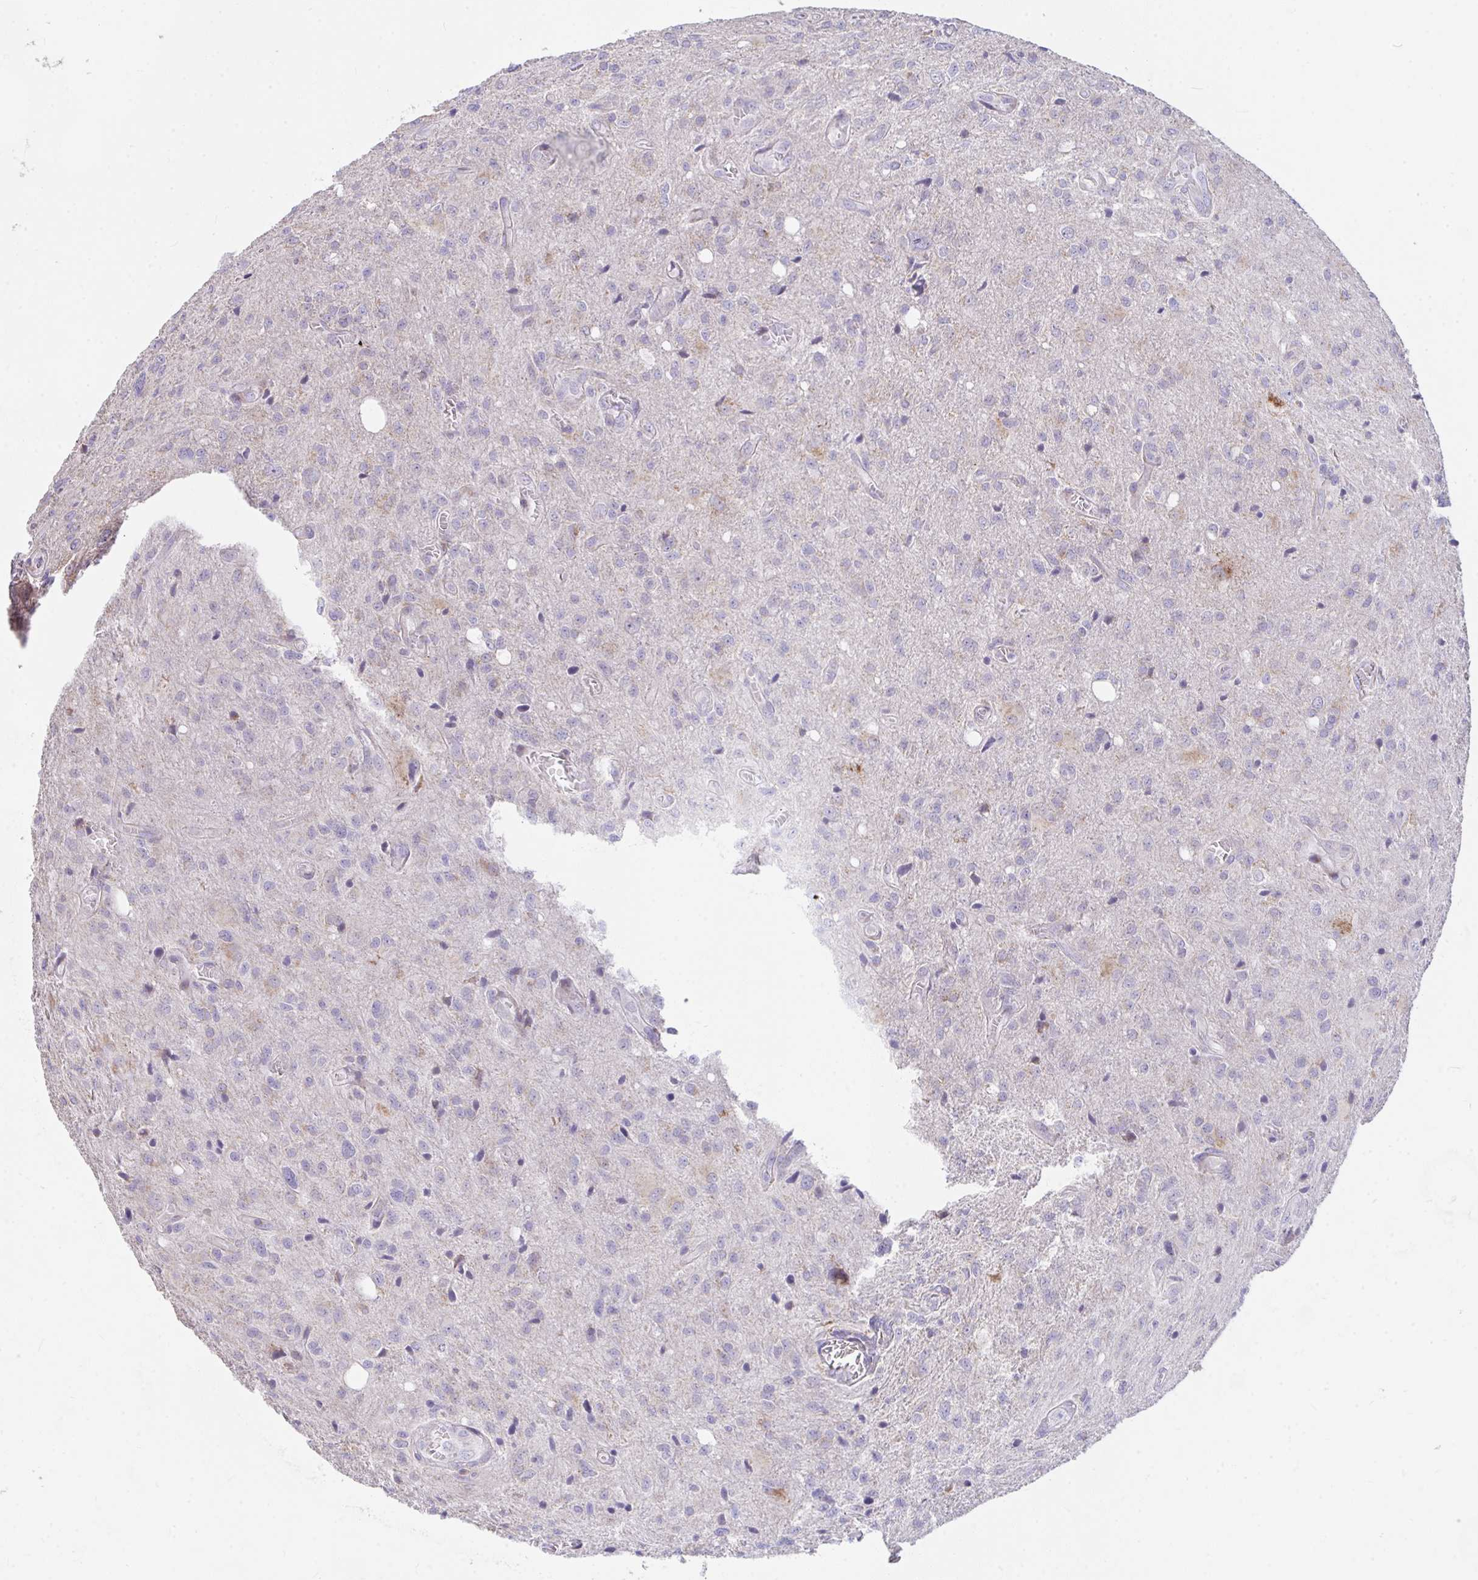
{"staining": {"intensity": "negative", "quantity": "none", "location": "none"}, "tissue": "glioma", "cell_type": "Tumor cells", "image_type": "cancer", "snomed": [{"axis": "morphology", "description": "Glioma, malignant, Low grade"}, {"axis": "topography", "description": "Brain"}], "caption": "Immunohistochemistry (IHC) photomicrograph of malignant glioma (low-grade) stained for a protein (brown), which displays no positivity in tumor cells.", "gene": "CEP63", "patient": {"sex": "male", "age": 66}}